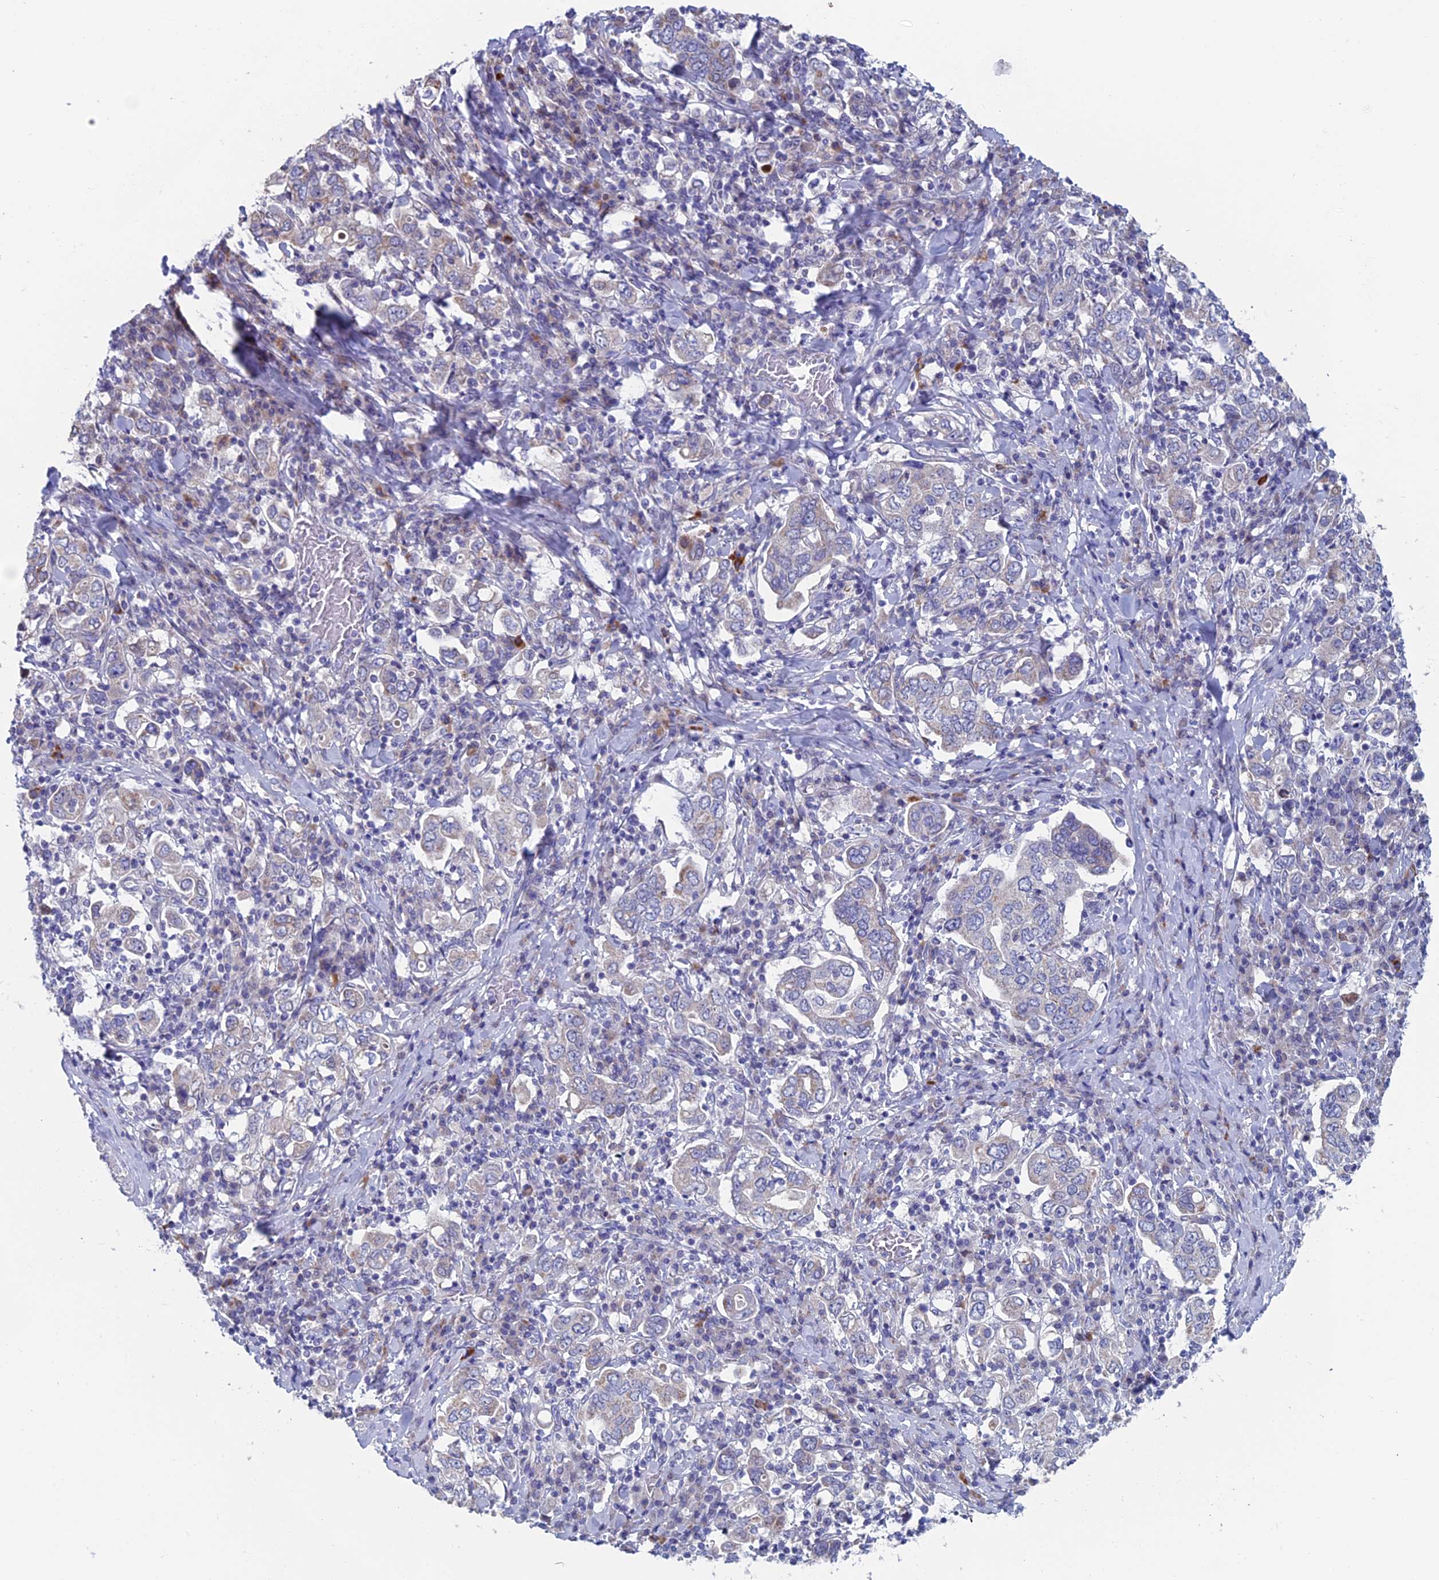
{"staining": {"intensity": "negative", "quantity": "none", "location": "none"}, "tissue": "stomach cancer", "cell_type": "Tumor cells", "image_type": "cancer", "snomed": [{"axis": "morphology", "description": "Adenocarcinoma, NOS"}, {"axis": "topography", "description": "Stomach, upper"}], "caption": "This is a image of immunohistochemistry (IHC) staining of adenocarcinoma (stomach), which shows no staining in tumor cells.", "gene": "NIBAN3", "patient": {"sex": "male", "age": 62}}